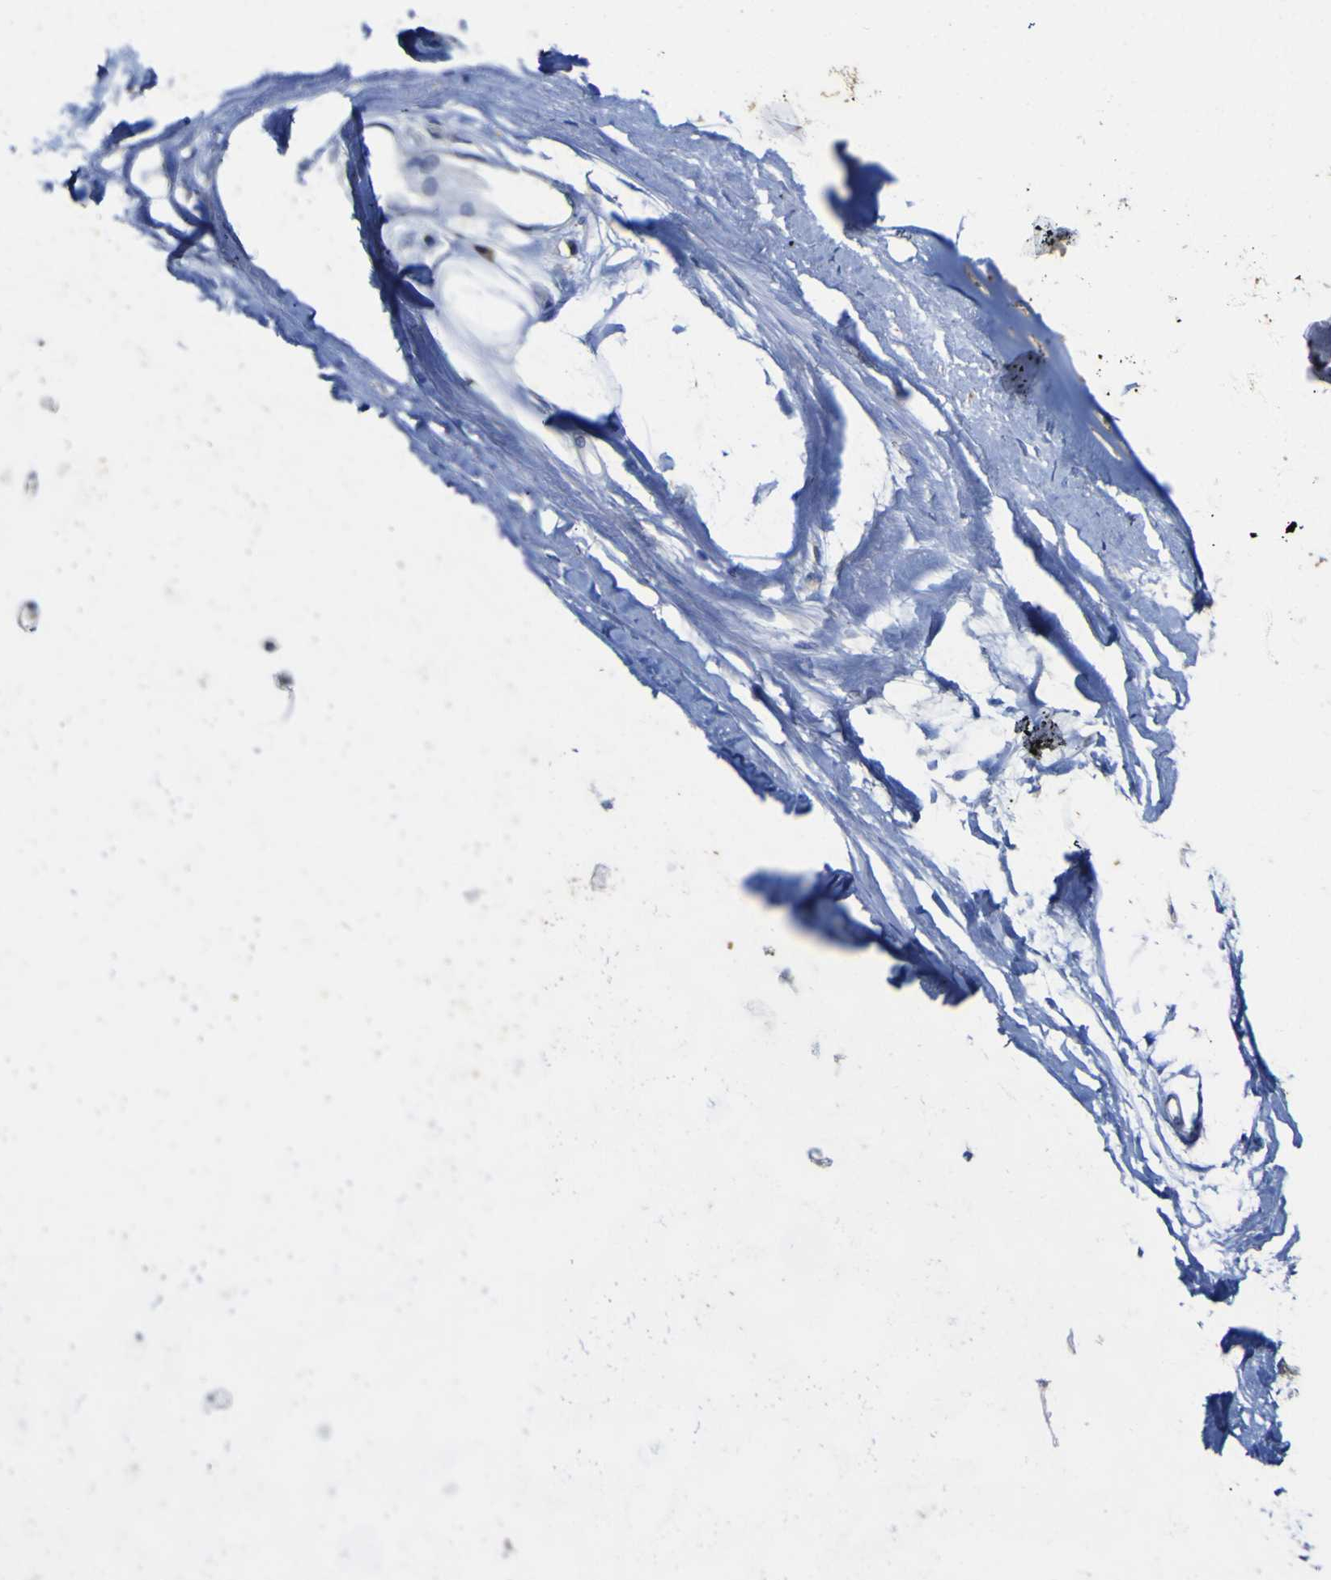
{"staining": {"intensity": "negative", "quantity": "none", "location": "none"}, "tissue": "adipose tissue", "cell_type": "Adipocytes", "image_type": "normal", "snomed": [{"axis": "morphology", "description": "Normal tissue, NOS"}, {"axis": "topography", "description": "Bronchus"}], "caption": "The immunohistochemistry image has no significant expression in adipocytes of adipose tissue. (DAB (3,3'-diaminobenzidine) IHC visualized using brightfield microscopy, high magnification).", "gene": "TNFRSF11A", "patient": {"sex": "female", "age": 73}}